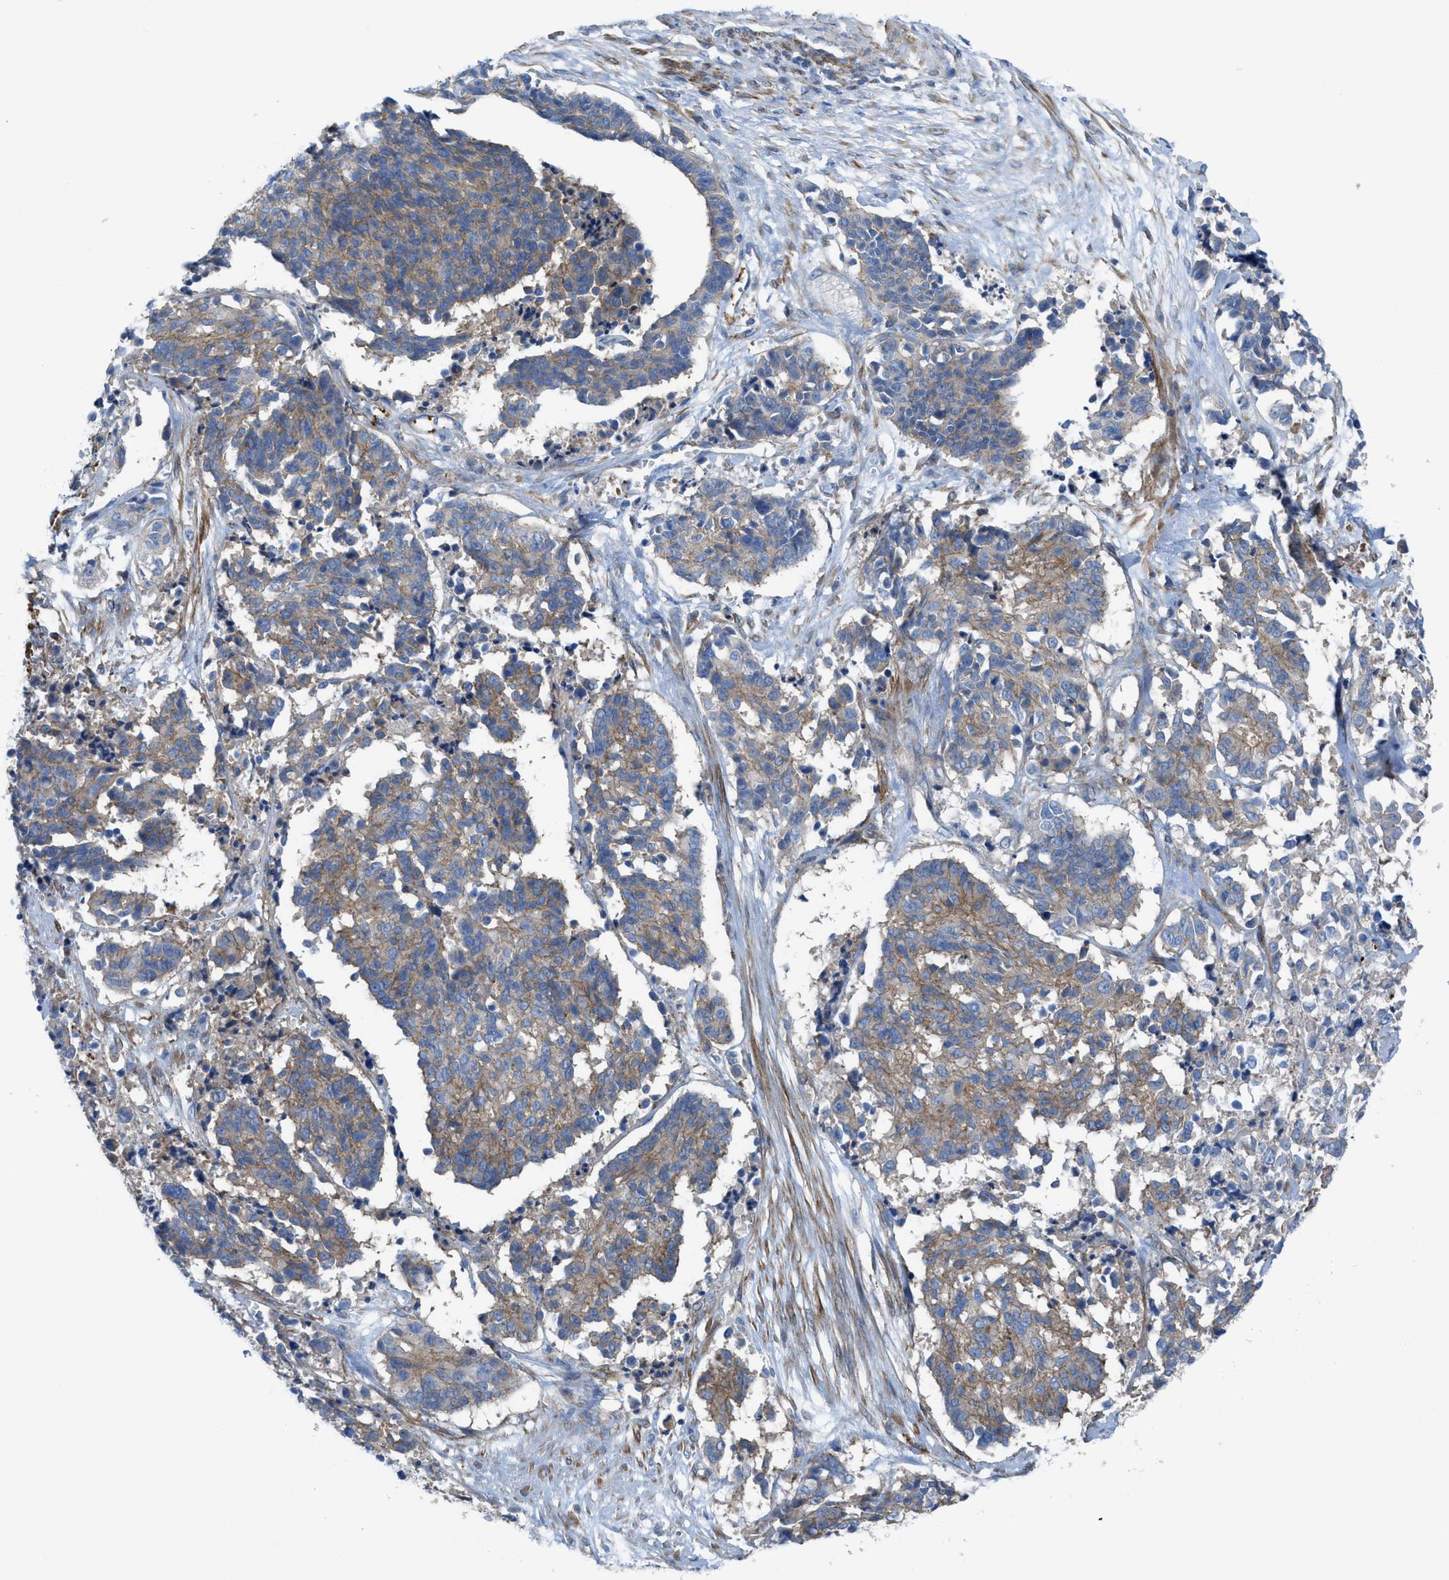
{"staining": {"intensity": "moderate", "quantity": "25%-75%", "location": "cytoplasmic/membranous"}, "tissue": "cervical cancer", "cell_type": "Tumor cells", "image_type": "cancer", "snomed": [{"axis": "morphology", "description": "Squamous cell carcinoma, NOS"}, {"axis": "topography", "description": "Cervix"}], "caption": "Protein staining of cervical cancer (squamous cell carcinoma) tissue demonstrates moderate cytoplasmic/membranous staining in approximately 25%-75% of tumor cells. (DAB IHC with brightfield microscopy, high magnification).", "gene": "KCNH7", "patient": {"sex": "female", "age": 35}}